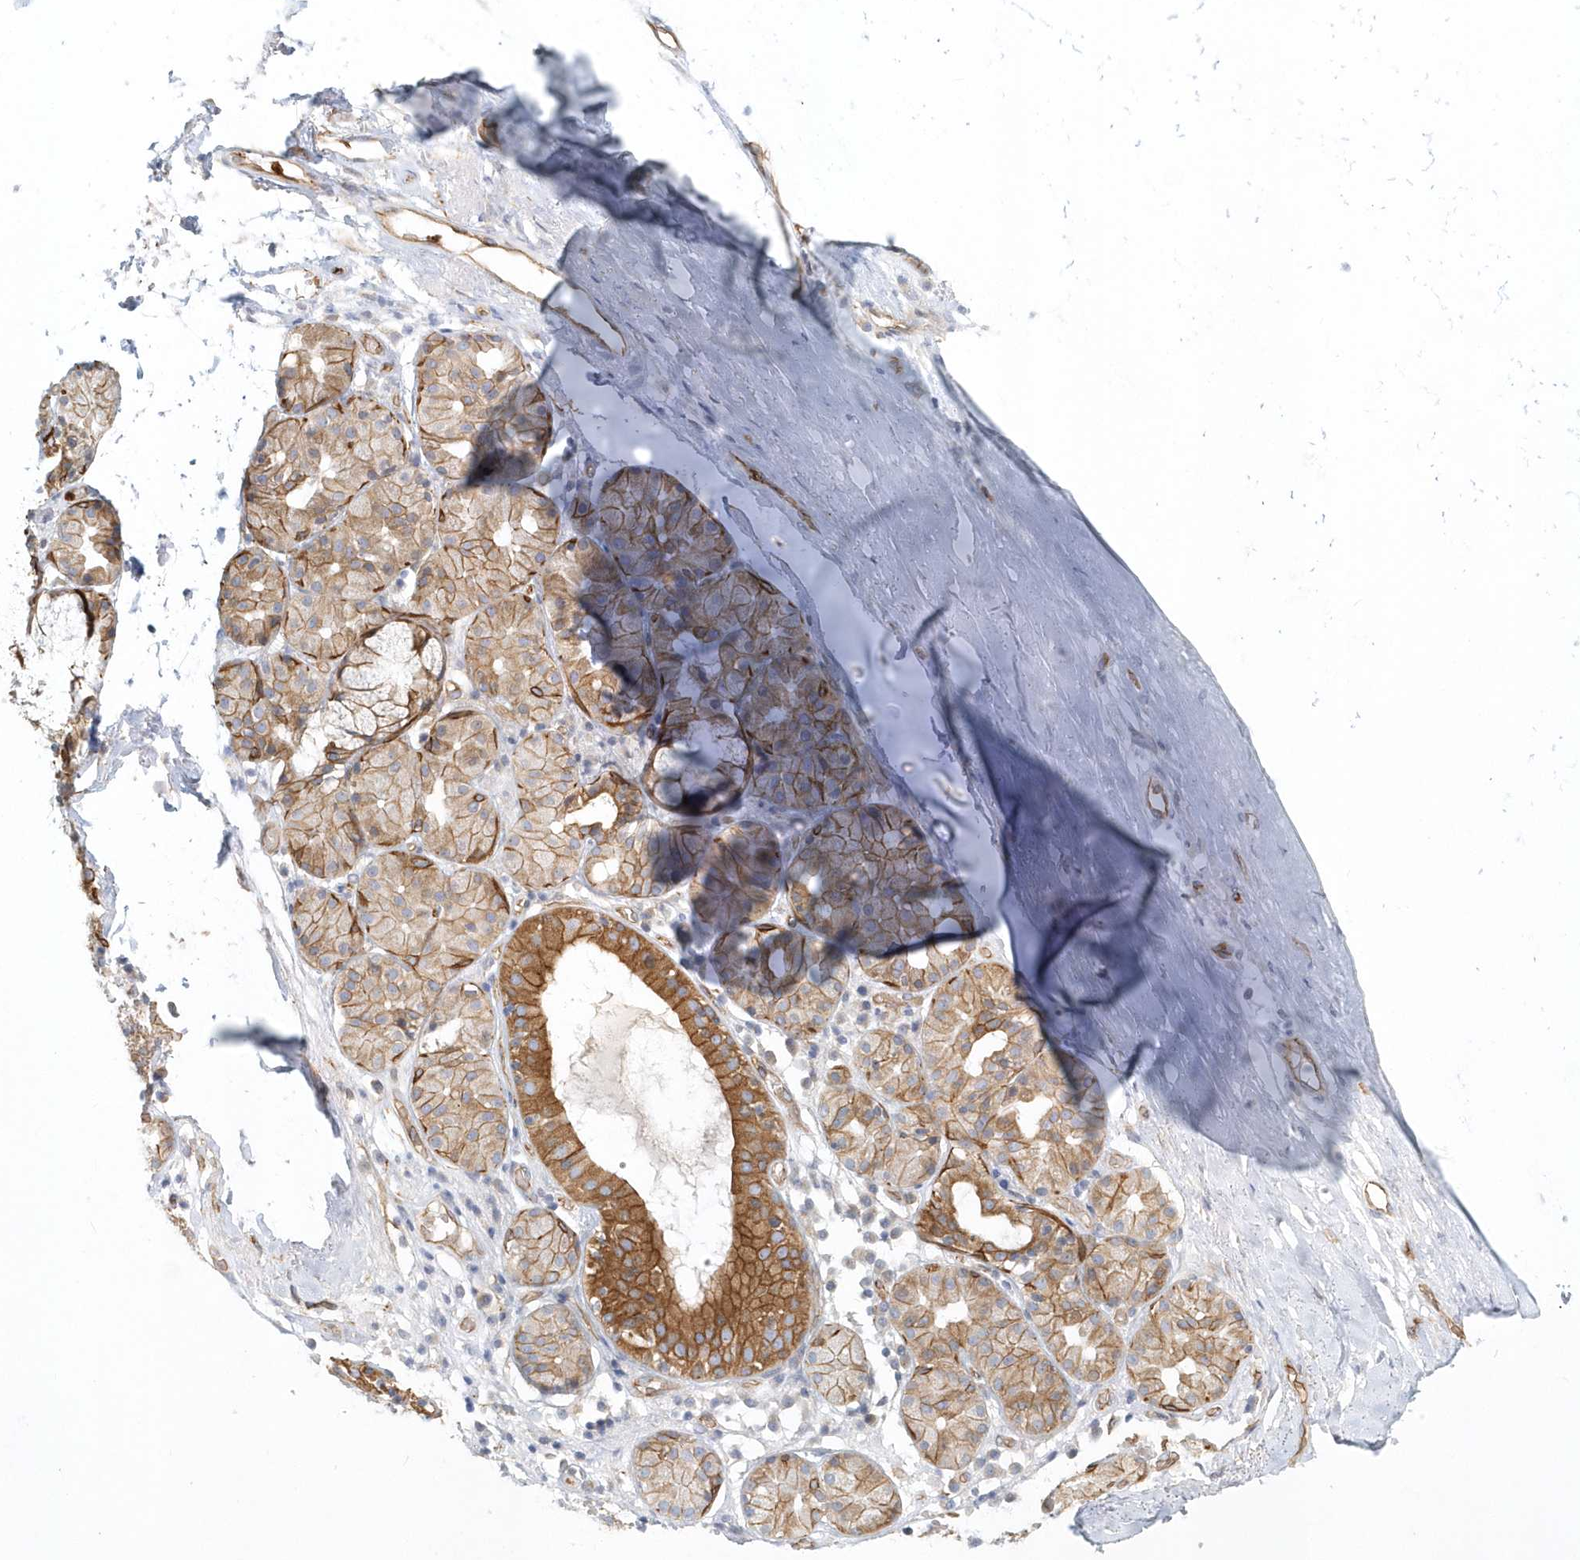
{"staining": {"intensity": "negative", "quantity": "none", "location": "none"}, "tissue": "adipose tissue", "cell_type": "Adipocytes", "image_type": "normal", "snomed": [{"axis": "morphology", "description": "Normal tissue, NOS"}, {"axis": "morphology", "description": "Basal cell carcinoma"}, {"axis": "topography", "description": "Cartilage tissue"}, {"axis": "topography", "description": "Nasopharynx"}, {"axis": "topography", "description": "Oral tissue"}], "caption": "An immunohistochemistry (IHC) image of benign adipose tissue is shown. There is no staining in adipocytes of adipose tissue. (DAB IHC, high magnification).", "gene": "DNAH1", "patient": {"sex": "female", "age": 77}}